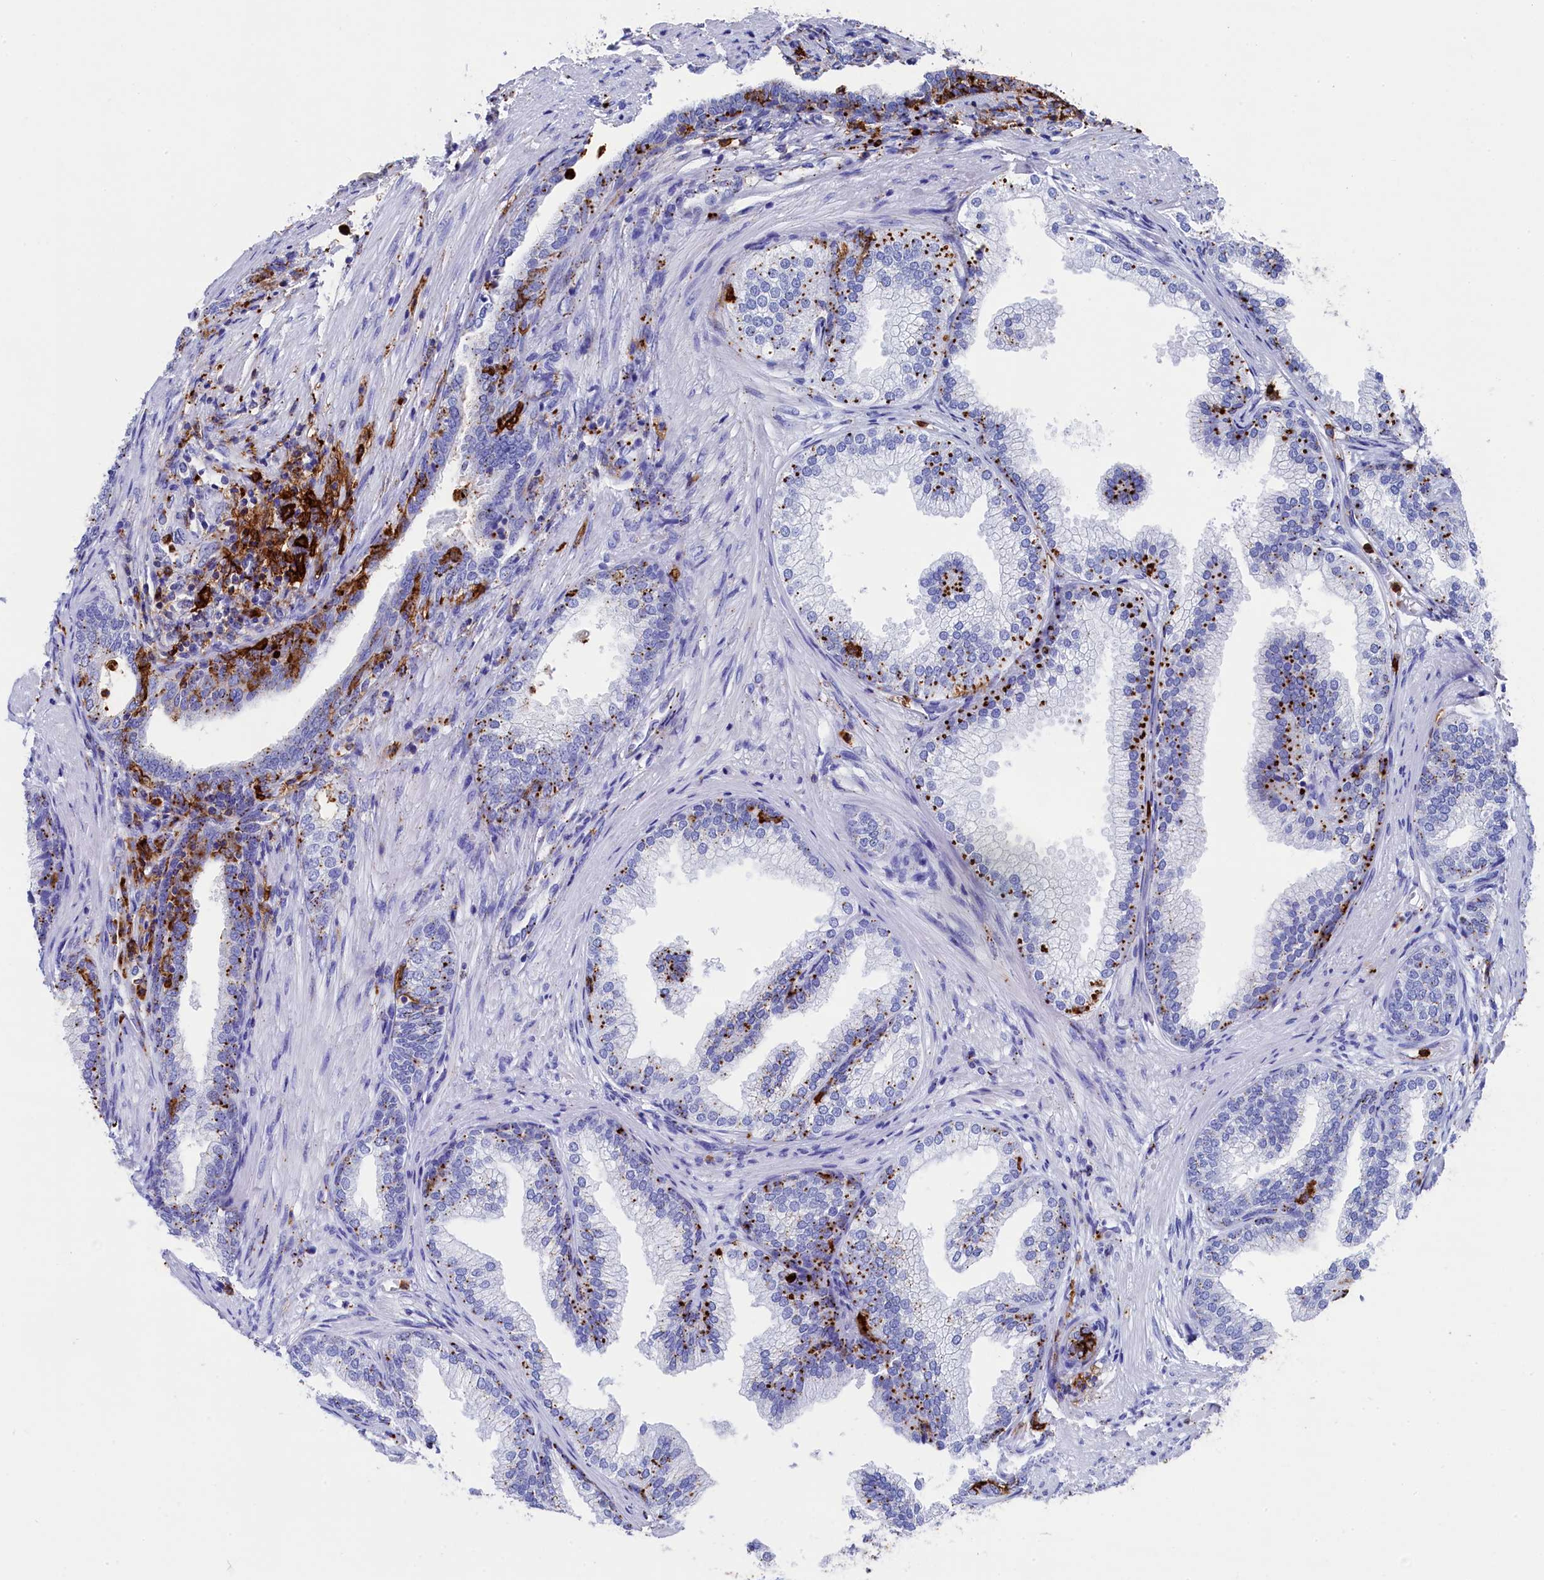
{"staining": {"intensity": "strong", "quantity": "25%-75%", "location": "cytoplasmic/membranous"}, "tissue": "prostate", "cell_type": "Glandular cells", "image_type": "normal", "snomed": [{"axis": "morphology", "description": "Normal tissue, NOS"}, {"axis": "topography", "description": "Prostate"}], "caption": "Immunohistochemical staining of unremarkable prostate shows strong cytoplasmic/membranous protein staining in approximately 25%-75% of glandular cells. (Brightfield microscopy of DAB IHC at high magnification).", "gene": "PLAC8", "patient": {"sex": "male", "age": 76}}